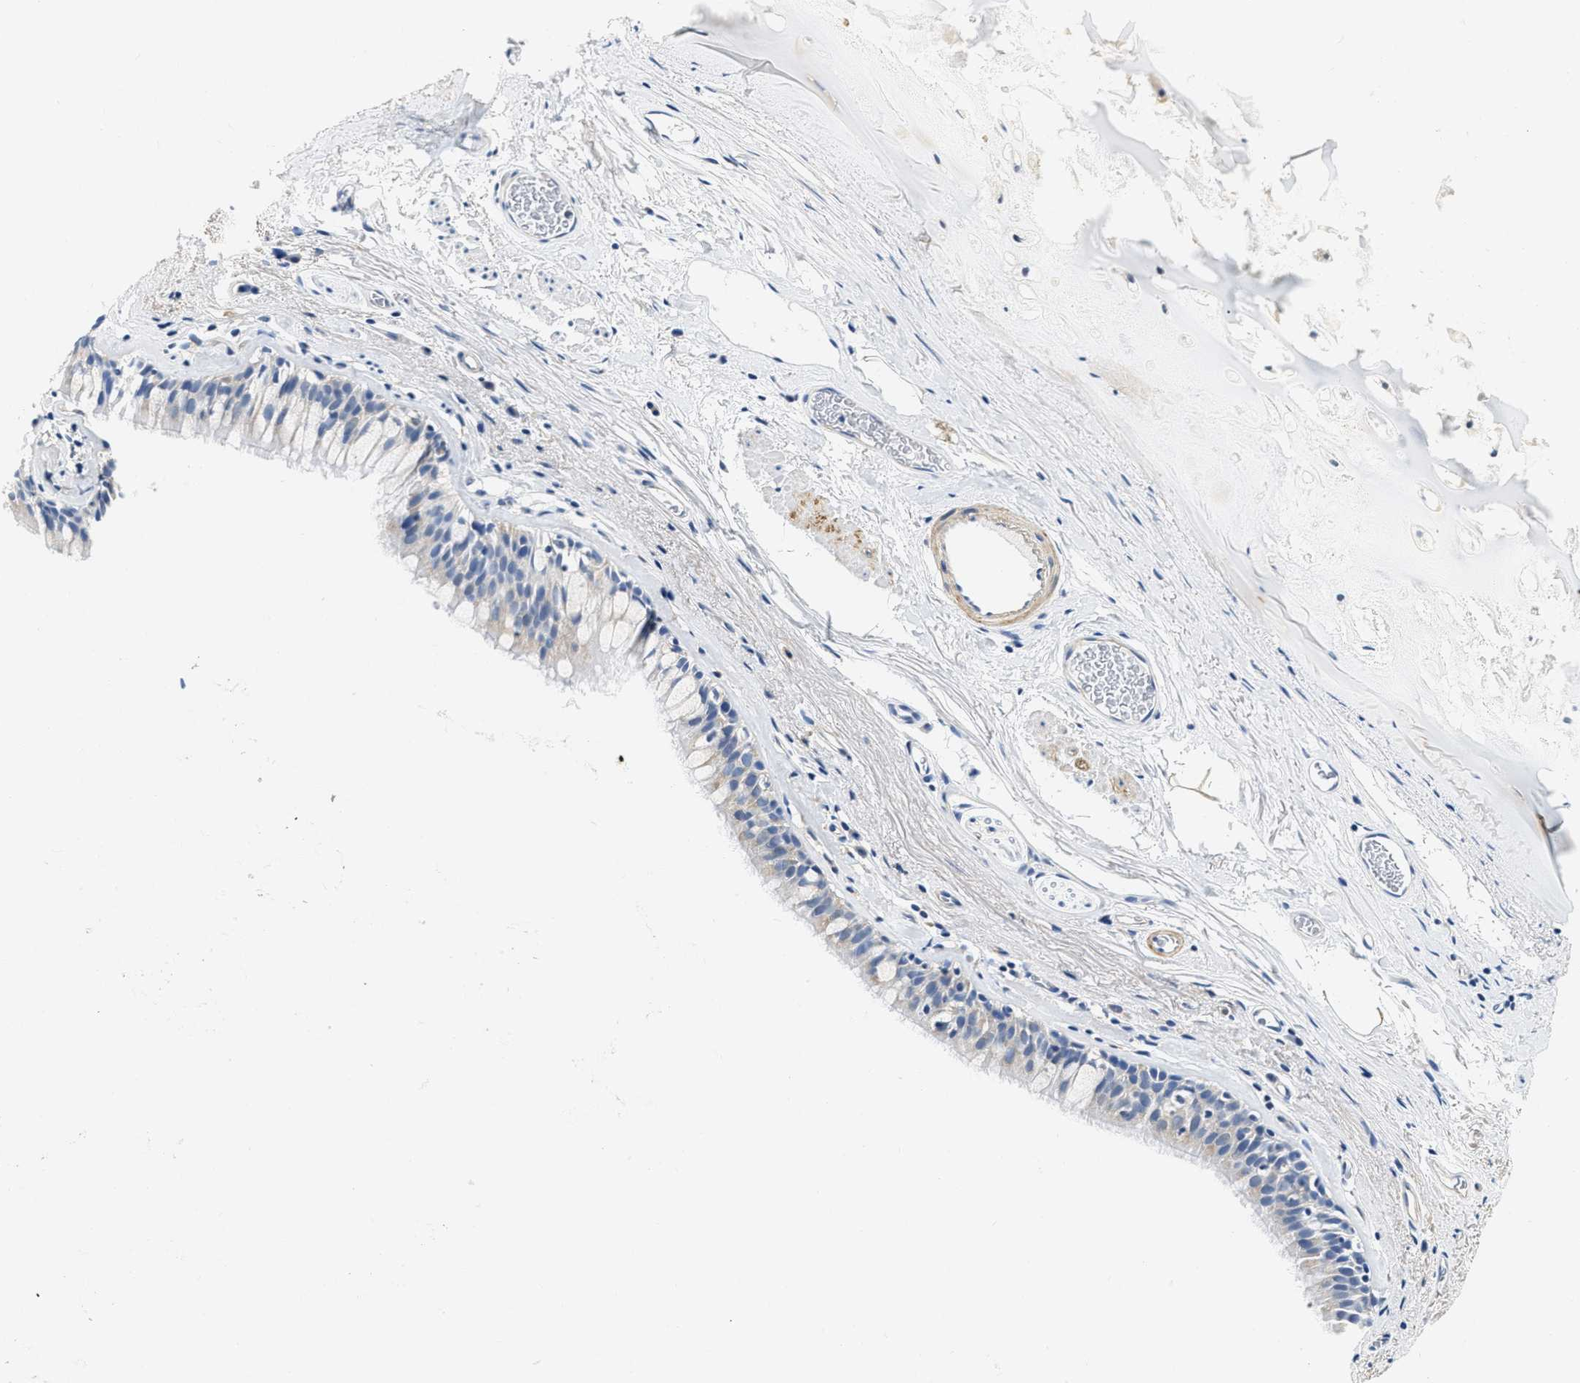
{"staining": {"intensity": "weak", "quantity": "25%-75%", "location": "cytoplasmic/membranous"}, "tissue": "bronchus", "cell_type": "Respiratory epithelial cells", "image_type": "normal", "snomed": [{"axis": "morphology", "description": "Normal tissue, NOS"}, {"axis": "topography", "description": "Cartilage tissue"}, {"axis": "topography", "description": "Bronchus"}], "caption": "Immunohistochemistry (IHC) histopathology image of unremarkable bronchus: human bronchus stained using immunohistochemistry shows low levels of weak protein expression localized specifically in the cytoplasmic/membranous of respiratory epithelial cells, appearing as a cytoplasmic/membranous brown color.", "gene": "EIF2AK2", "patient": {"sex": "female", "age": 53}}